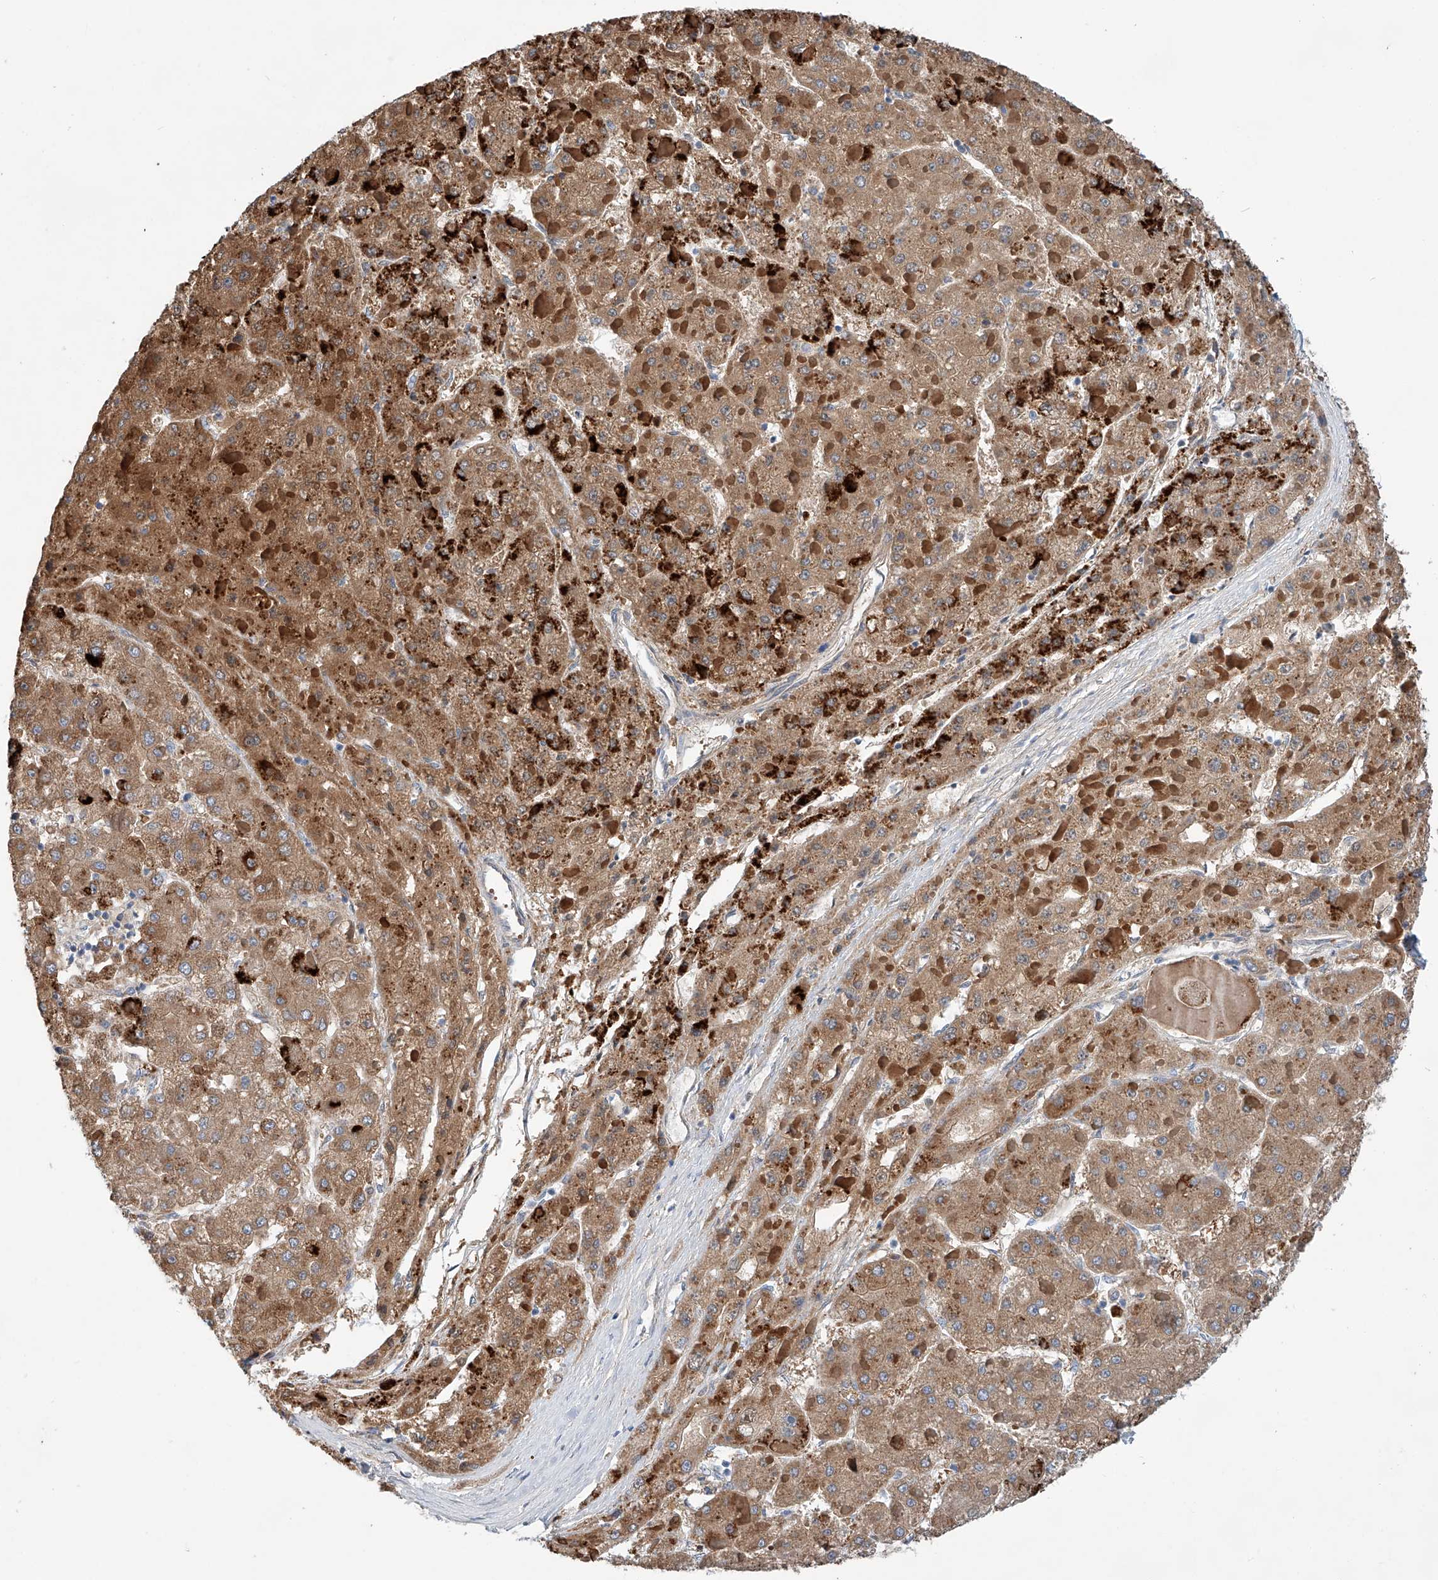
{"staining": {"intensity": "moderate", "quantity": ">75%", "location": "cytoplasmic/membranous"}, "tissue": "liver cancer", "cell_type": "Tumor cells", "image_type": "cancer", "snomed": [{"axis": "morphology", "description": "Carcinoma, Hepatocellular, NOS"}, {"axis": "topography", "description": "Liver"}], "caption": "Protein analysis of liver cancer tissue displays moderate cytoplasmic/membranous staining in about >75% of tumor cells.", "gene": "SLC22A7", "patient": {"sex": "female", "age": 73}}